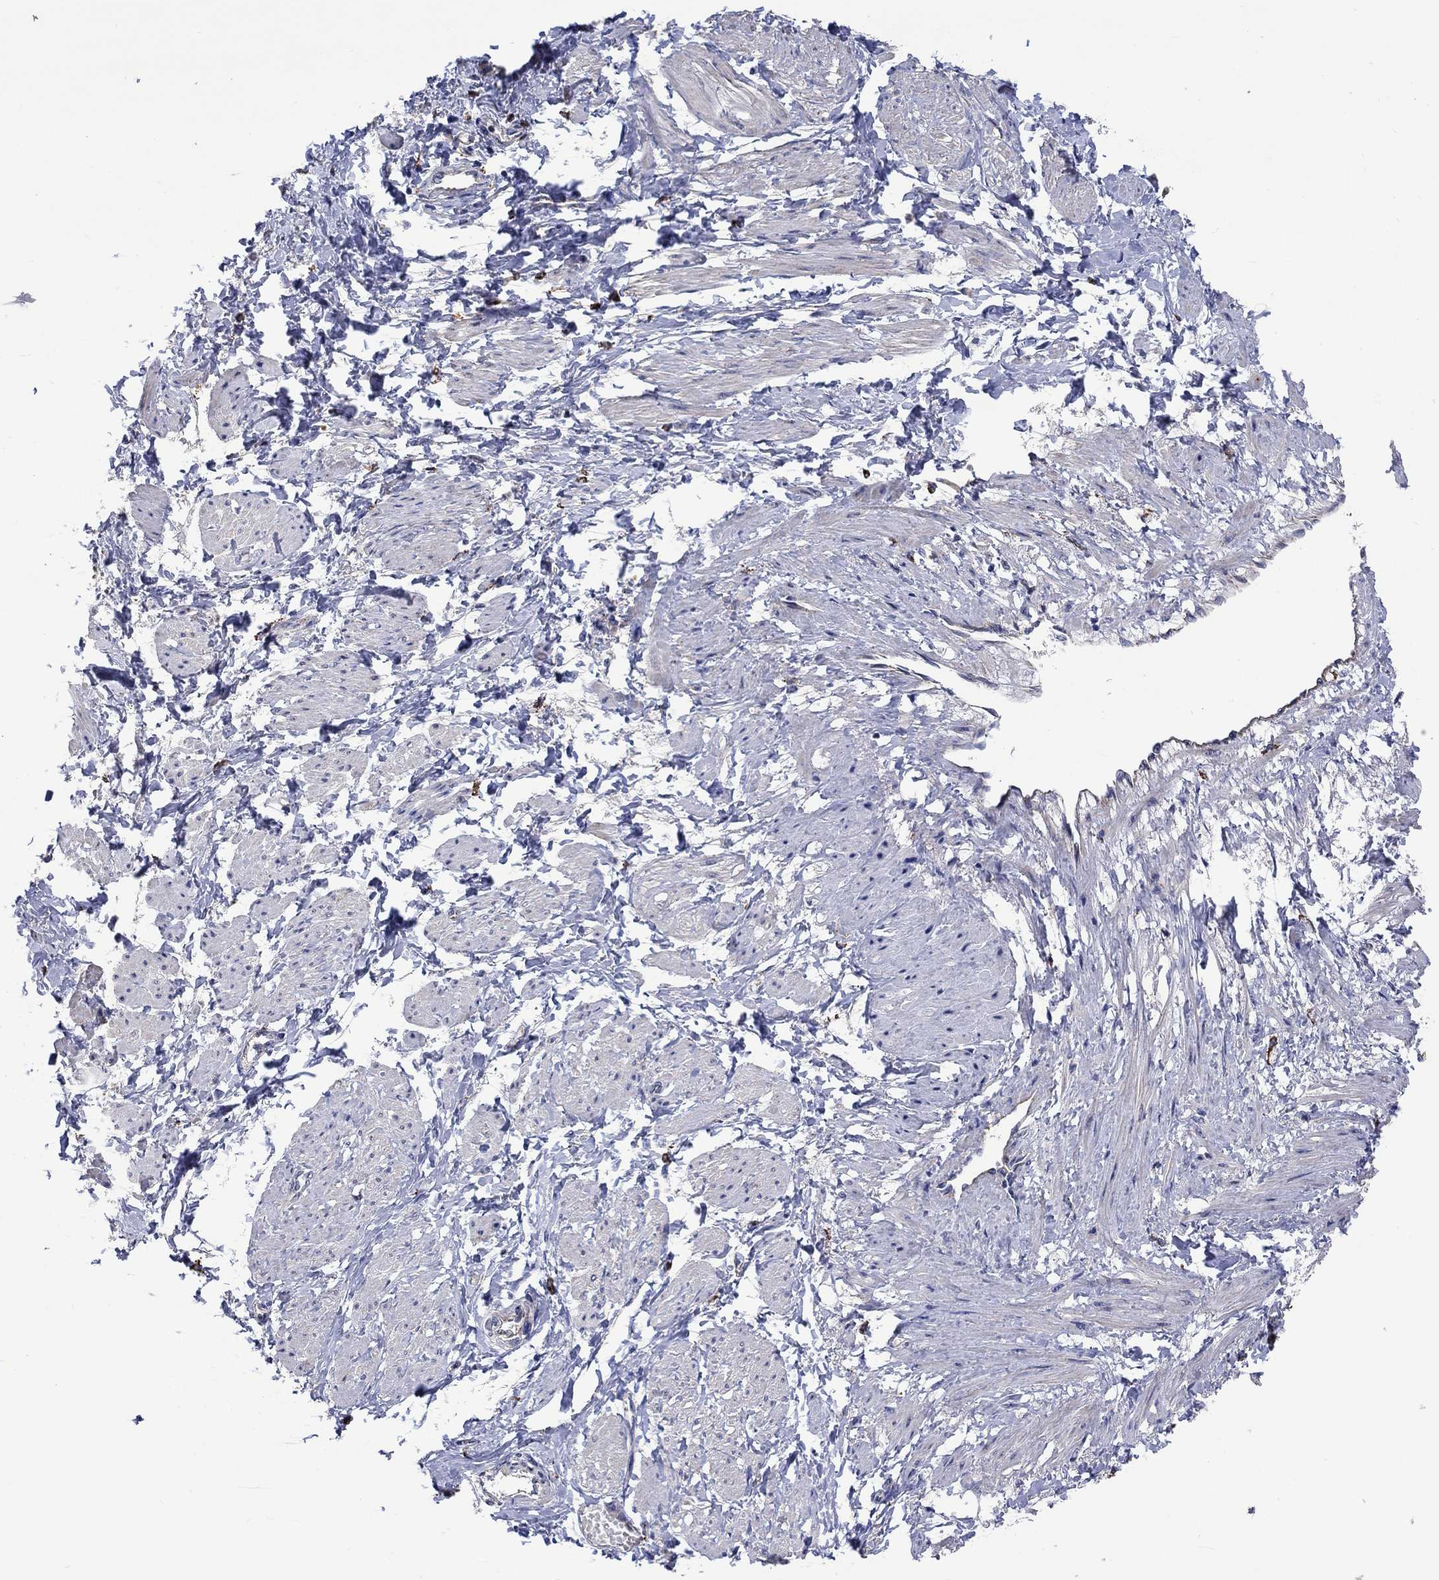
{"staining": {"intensity": "negative", "quantity": "none", "location": "none"}, "tissue": "smooth muscle", "cell_type": "Smooth muscle cells", "image_type": "normal", "snomed": [{"axis": "morphology", "description": "Normal tissue, NOS"}, {"axis": "topography", "description": "Smooth muscle"}, {"axis": "topography", "description": "Uterus"}], "caption": "A high-resolution histopathology image shows immunohistochemistry staining of unremarkable smooth muscle, which exhibits no significant staining in smooth muscle cells.", "gene": "CTSB", "patient": {"sex": "female", "age": 39}}